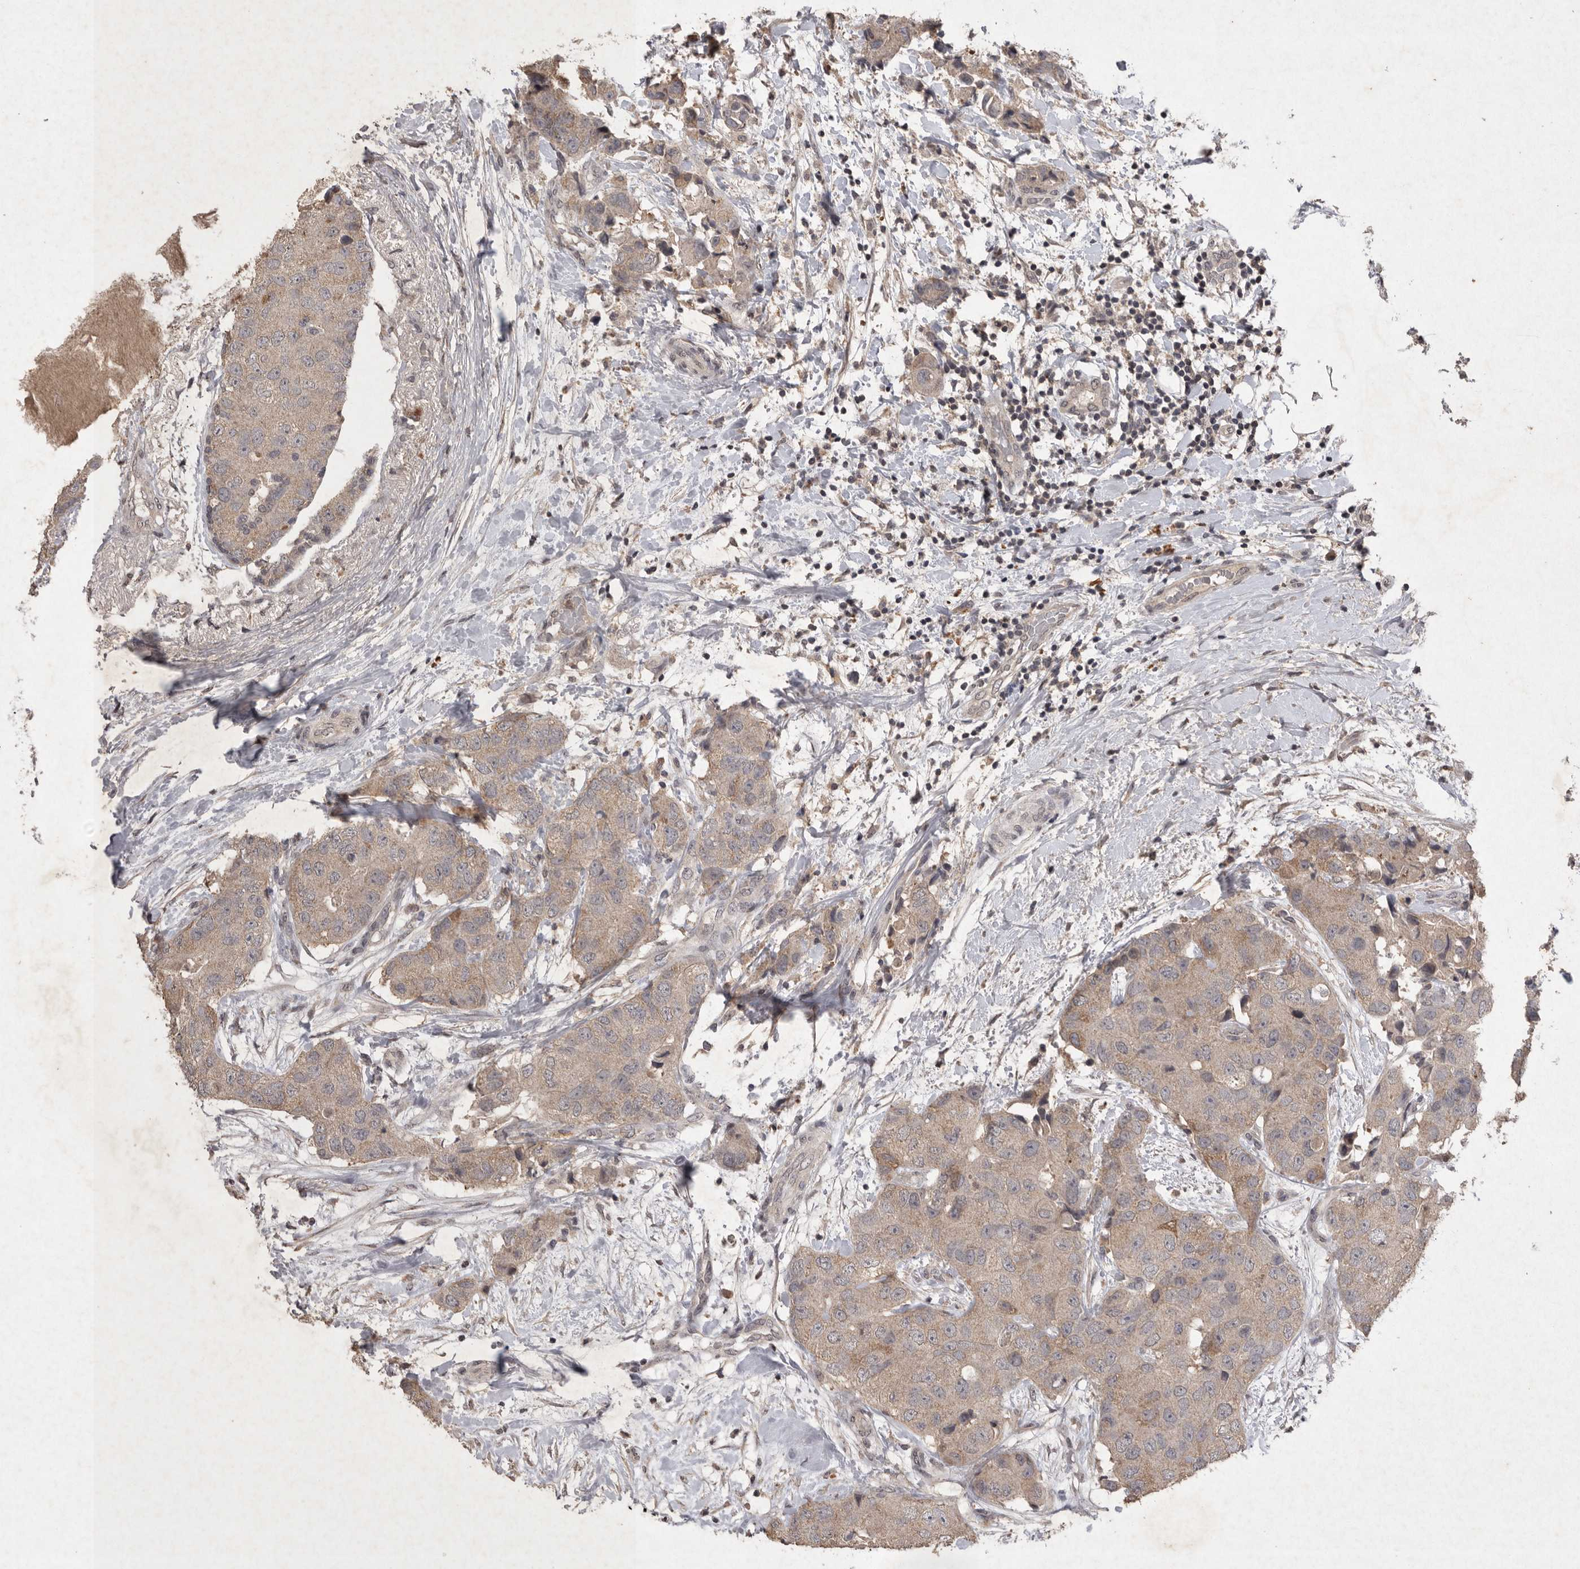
{"staining": {"intensity": "weak", "quantity": ">75%", "location": "cytoplasmic/membranous"}, "tissue": "breast cancer", "cell_type": "Tumor cells", "image_type": "cancer", "snomed": [{"axis": "morphology", "description": "Duct carcinoma"}, {"axis": "topography", "description": "Breast"}], "caption": "Breast invasive ductal carcinoma stained with DAB IHC exhibits low levels of weak cytoplasmic/membranous expression in about >75% of tumor cells. (DAB IHC, brown staining for protein, blue staining for nuclei).", "gene": "APLNR", "patient": {"sex": "female", "age": 62}}